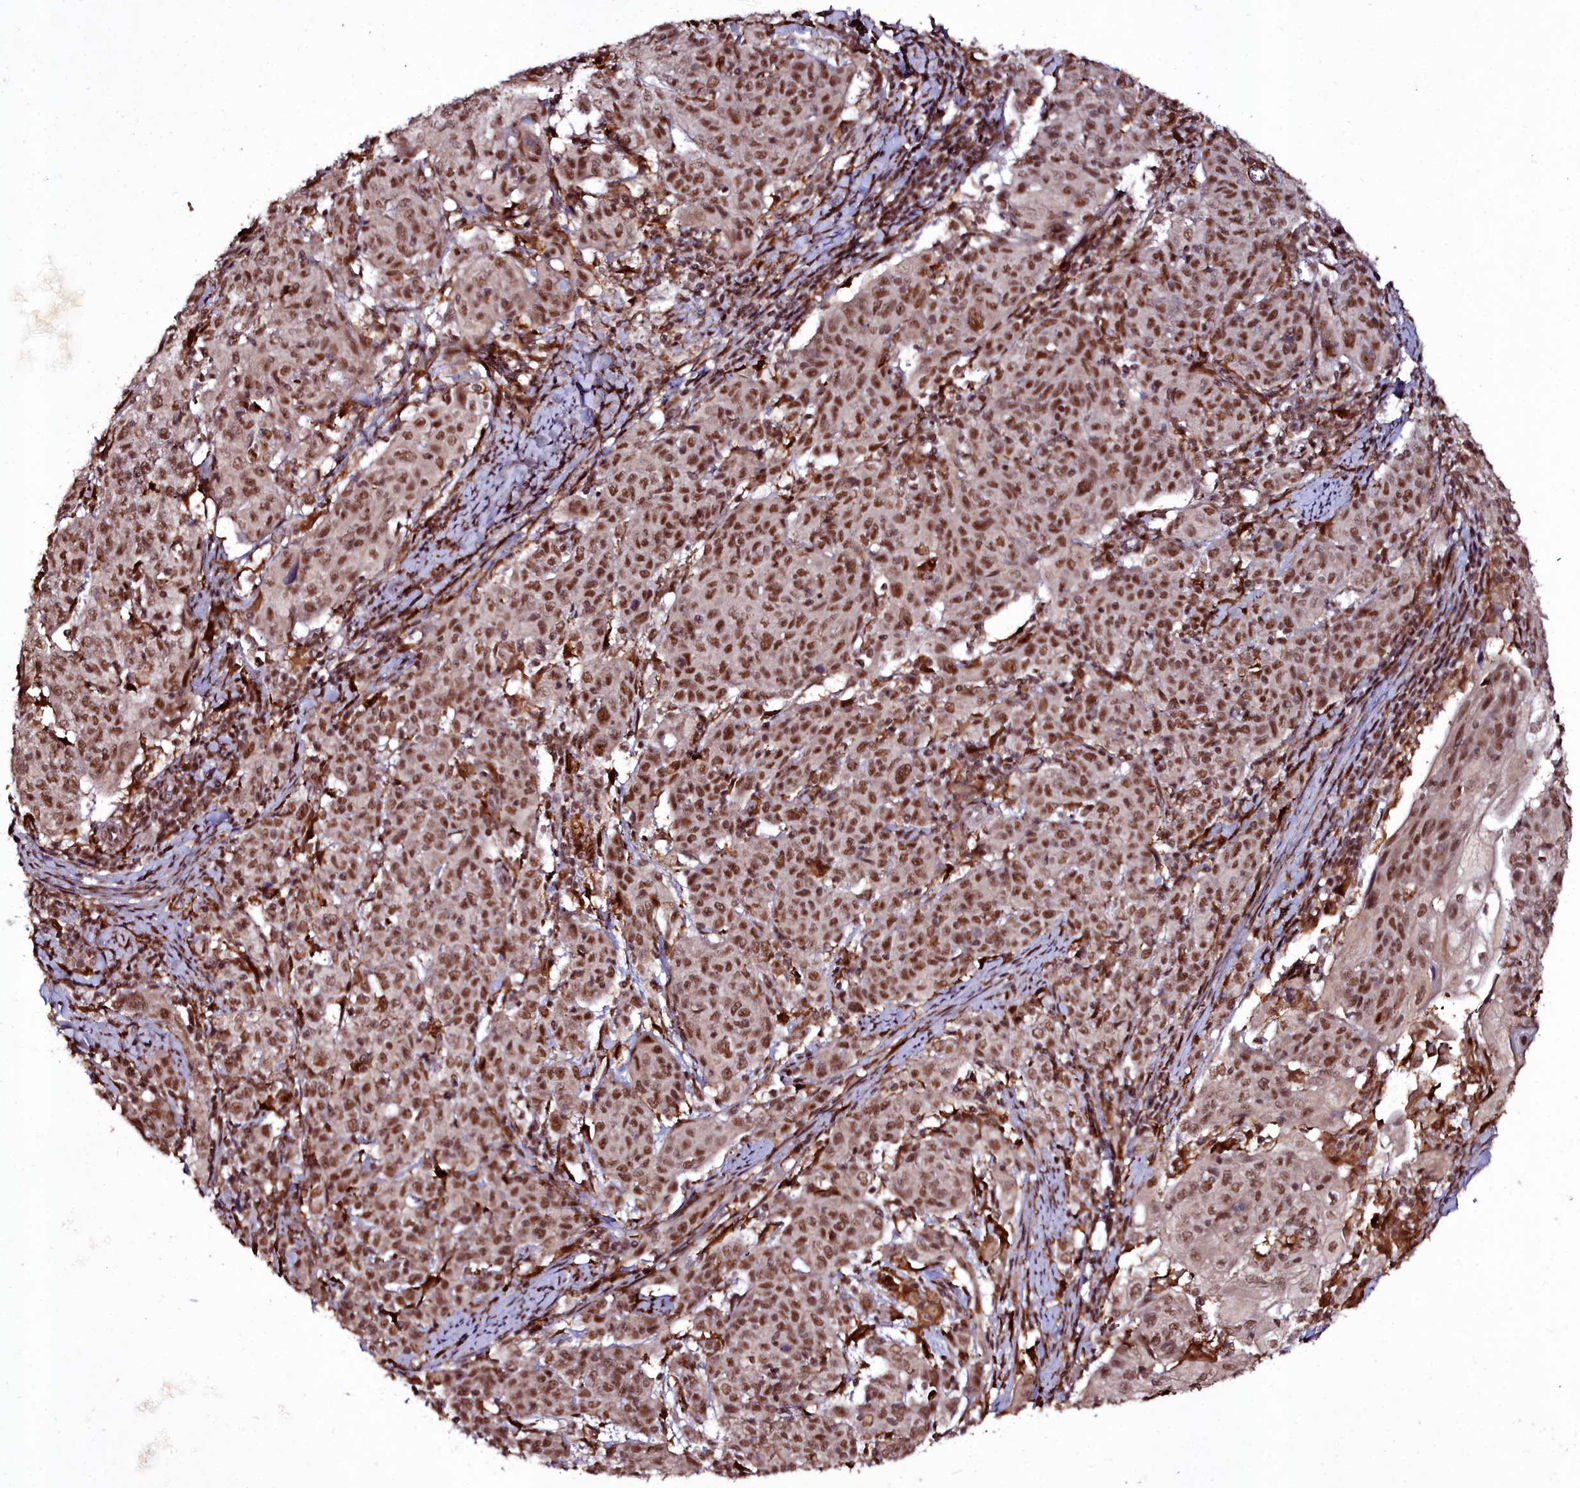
{"staining": {"intensity": "strong", "quantity": ">75%", "location": "nuclear"}, "tissue": "cervical cancer", "cell_type": "Tumor cells", "image_type": "cancer", "snomed": [{"axis": "morphology", "description": "Squamous cell carcinoma, NOS"}, {"axis": "topography", "description": "Cervix"}], "caption": "There is high levels of strong nuclear positivity in tumor cells of cervical cancer (squamous cell carcinoma), as demonstrated by immunohistochemical staining (brown color).", "gene": "CXXC1", "patient": {"sex": "female", "age": 67}}